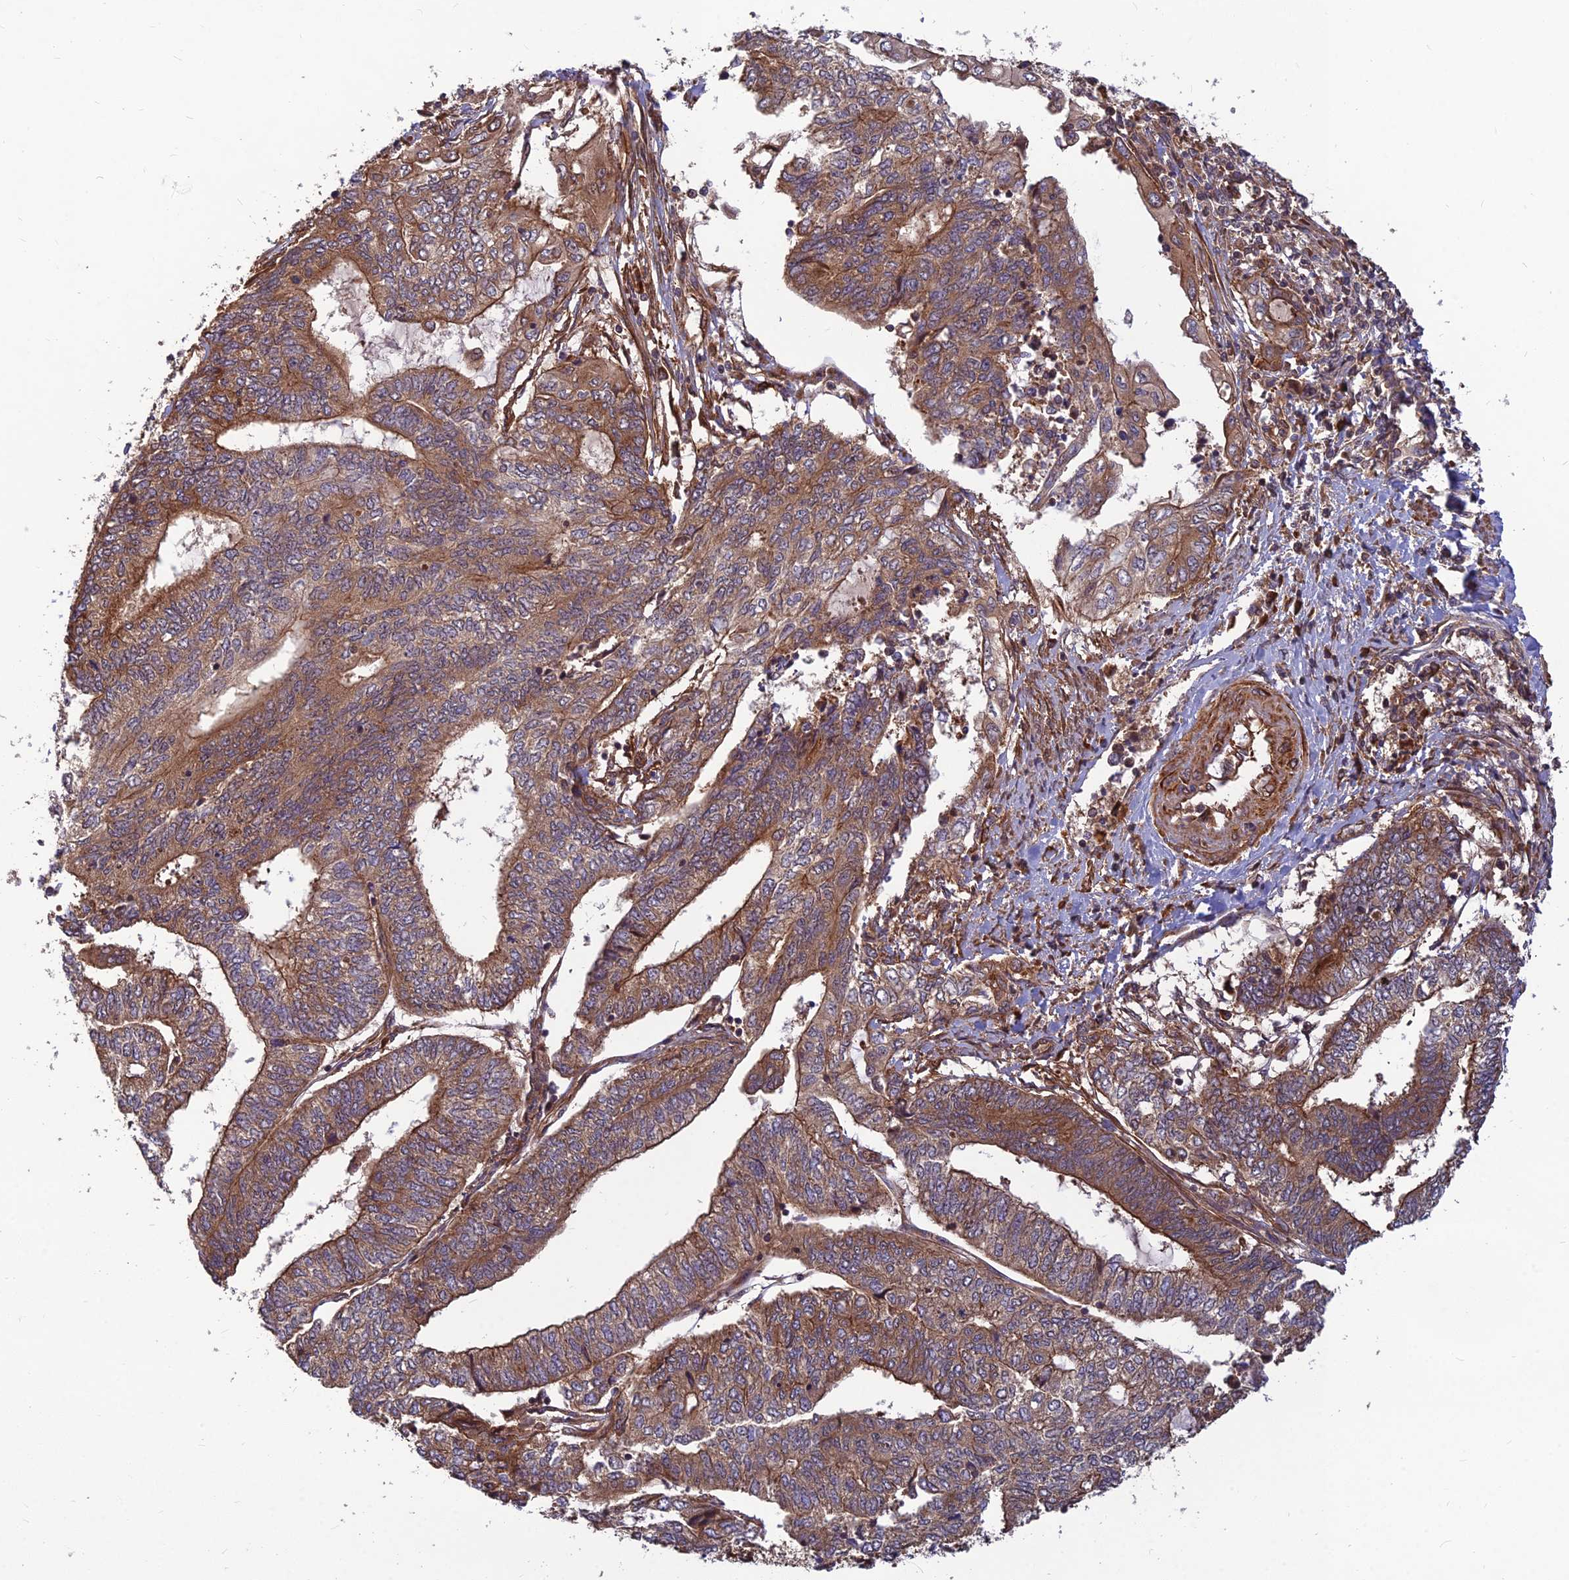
{"staining": {"intensity": "moderate", "quantity": ">75%", "location": "cytoplasmic/membranous"}, "tissue": "endometrial cancer", "cell_type": "Tumor cells", "image_type": "cancer", "snomed": [{"axis": "morphology", "description": "Adenocarcinoma, NOS"}, {"axis": "topography", "description": "Uterus"}, {"axis": "topography", "description": "Endometrium"}], "caption": "Endometrial cancer stained for a protein (brown) exhibits moderate cytoplasmic/membranous positive expression in approximately >75% of tumor cells.", "gene": "RELCH", "patient": {"sex": "female", "age": 70}}